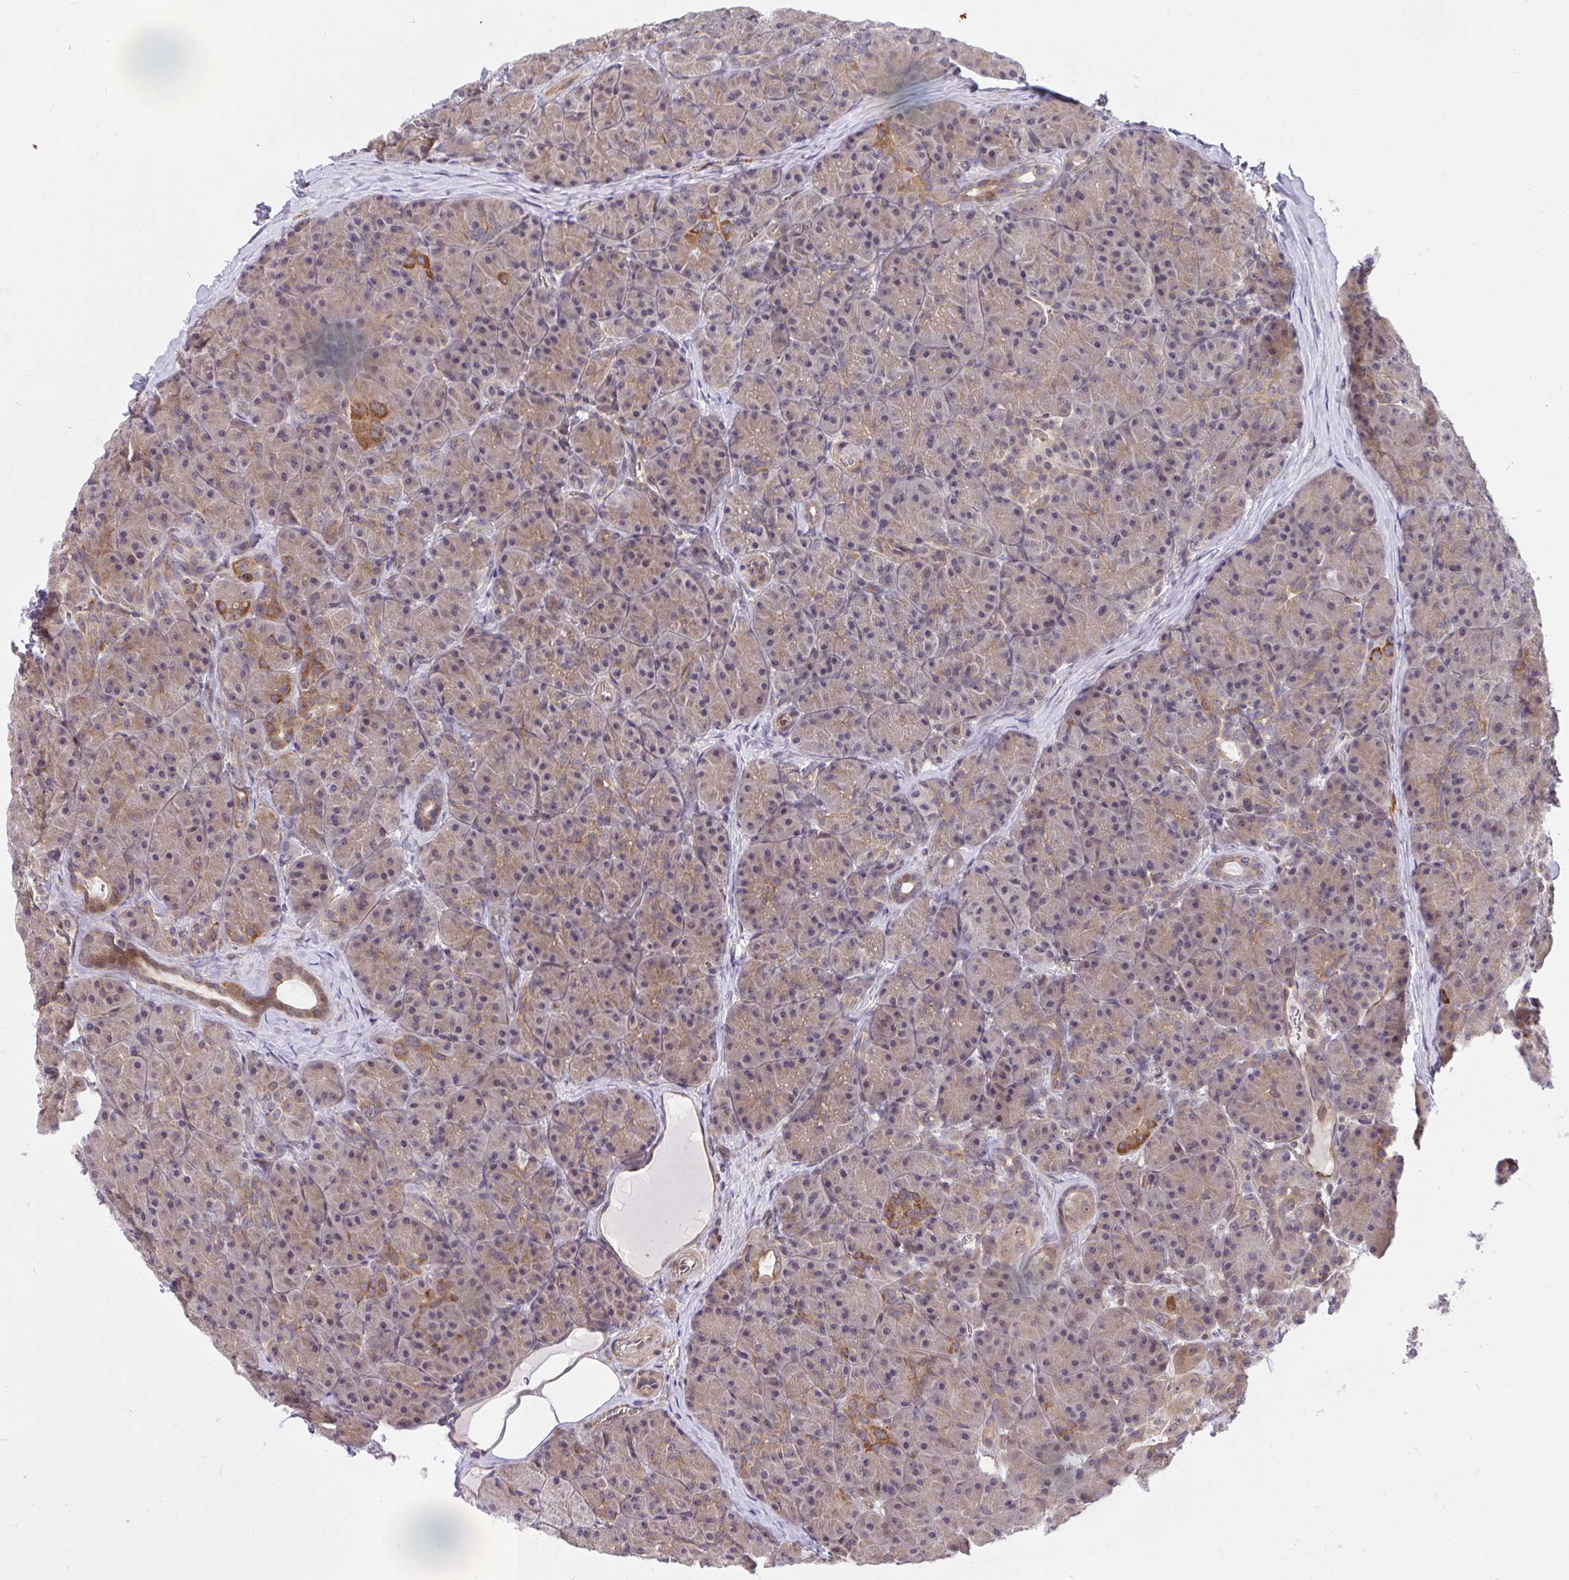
{"staining": {"intensity": "moderate", "quantity": "25%-75%", "location": "cytoplasmic/membranous"}, "tissue": "pancreas", "cell_type": "Exocrine glandular cells", "image_type": "normal", "snomed": [{"axis": "morphology", "description": "Normal tissue, NOS"}, {"axis": "topography", "description": "Pancreas"}], "caption": "Exocrine glandular cells show medium levels of moderate cytoplasmic/membranous positivity in about 25%-75% of cells in normal pancreas. (brown staining indicates protein expression, while blue staining denotes nuclei).", "gene": "ERI1", "patient": {"sex": "male", "age": 57}}